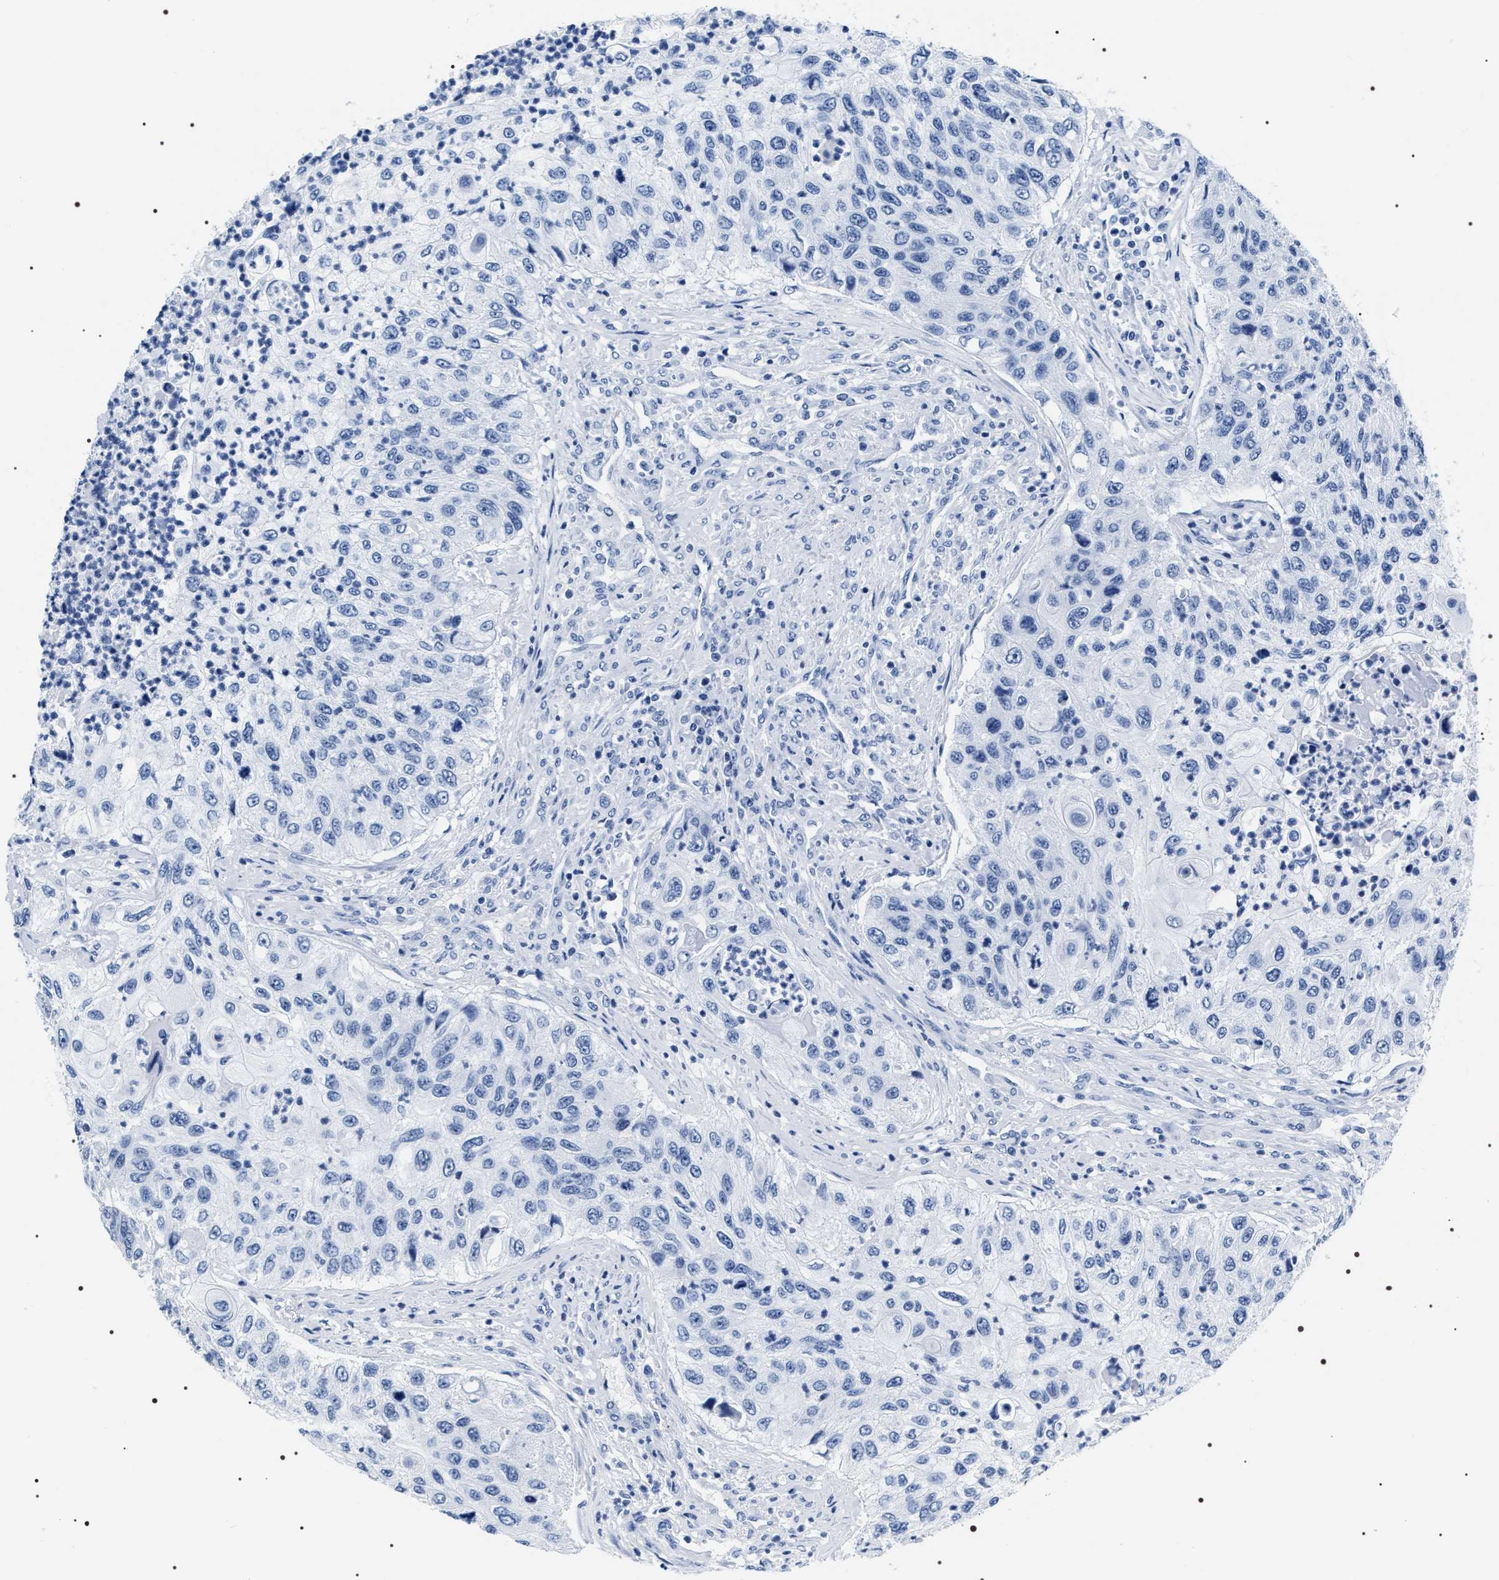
{"staining": {"intensity": "negative", "quantity": "none", "location": "none"}, "tissue": "urothelial cancer", "cell_type": "Tumor cells", "image_type": "cancer", "snomed": [{"axis": "morphology", "description": "Urothelial carcinoma, High grade"}, {"axis": "topography", "description": "Urinary bladder"}], "caption": "Immunohistochemistry (IHC) photomicrograph of neoplastic tissue: human urothelial cancer stained with DAB (3,3'-diaminobenzidine) displays no significant protein expression in tumor cells.", "gene": "ADH4", "patient": {"sex": "female", "age": 60}}